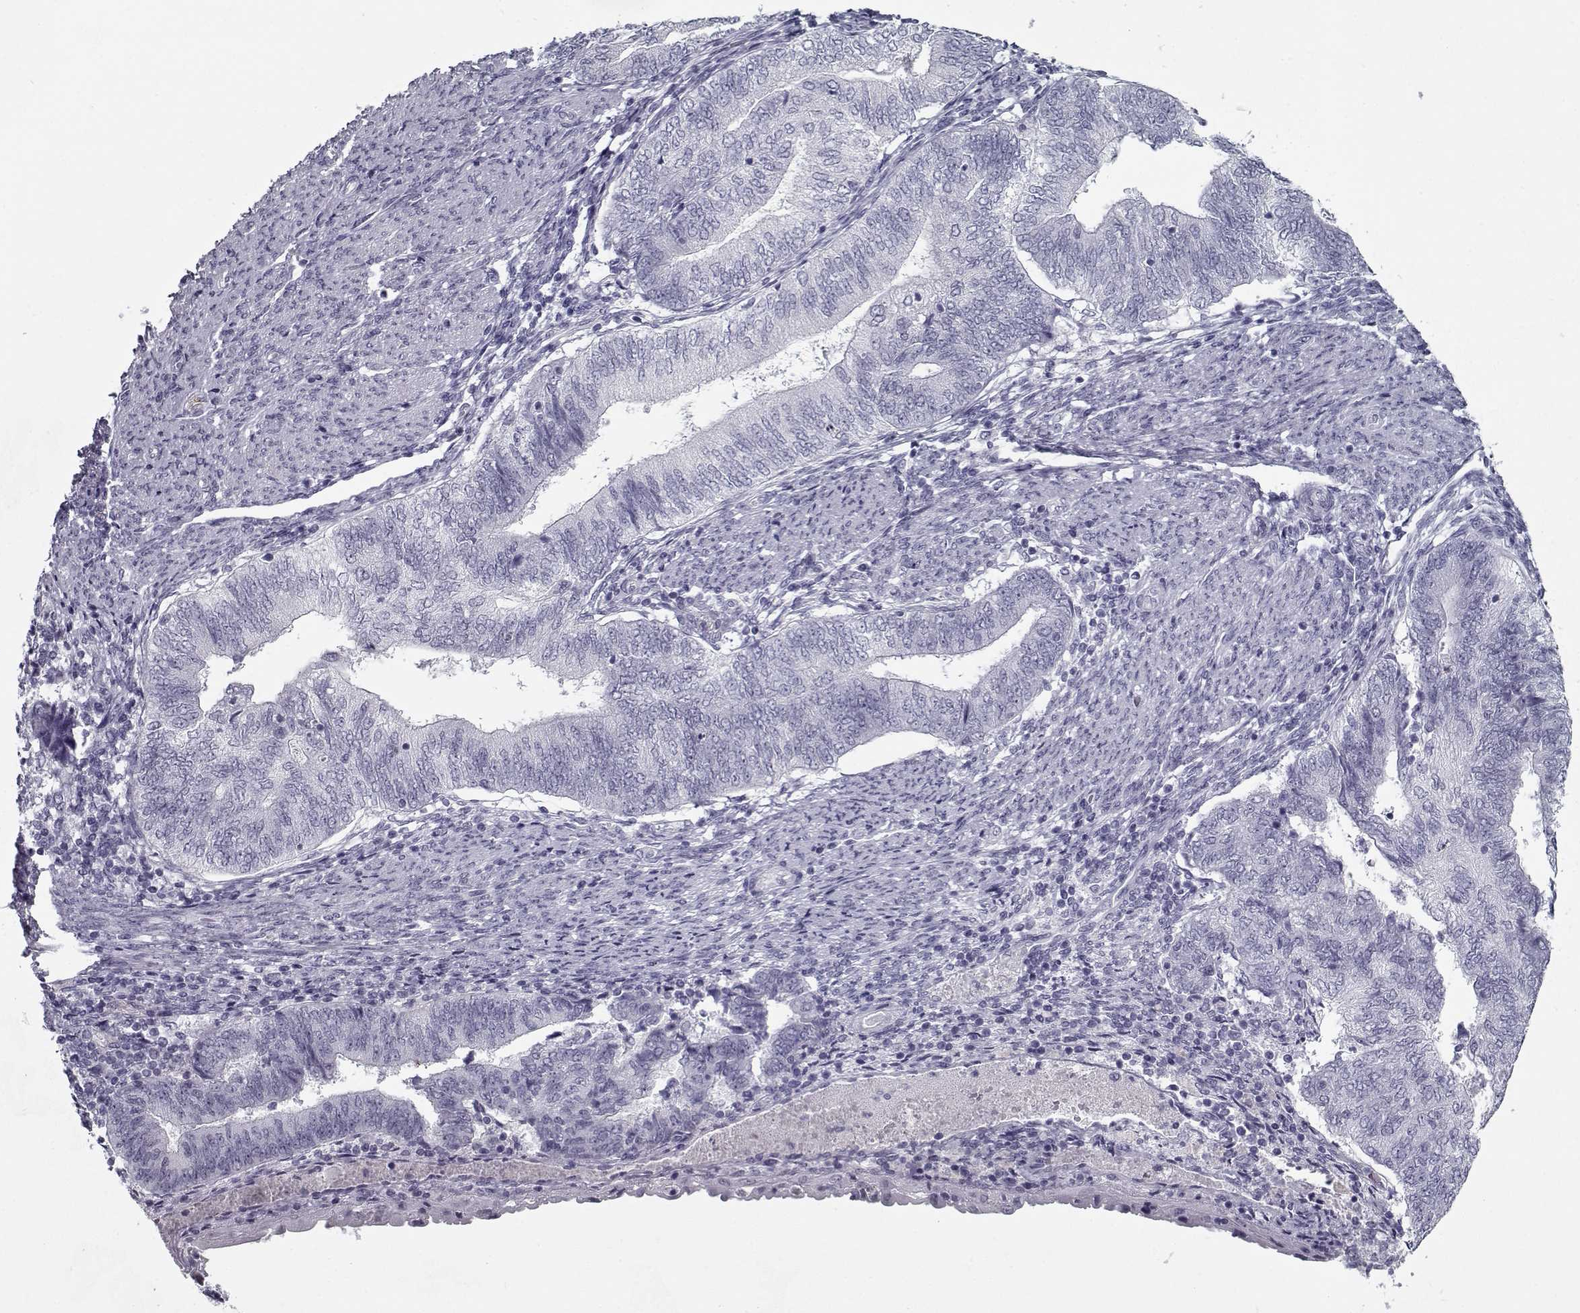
{"staining": {"intensity": "negative", "quantity": "none", "location": "none"}, "tissue": "endometrial cancer", "cell_type": "Tumor cells", "image_type": "cancer", "snomed": [{"axis": "morphology", "description": "Adenocarcinoma, NOS"}, {"axis": "topography", "description": "Endometrium"}], "caption": "Tumor cells are negative for brown protein staining in adenocarcinoma (endometrial). (DAB (3,3'-diaminobenzidine) immunohistochemistry (IHC), high magnification).", "gene": "SPACA9", "patient": {"sex": "female", "age": 65}}